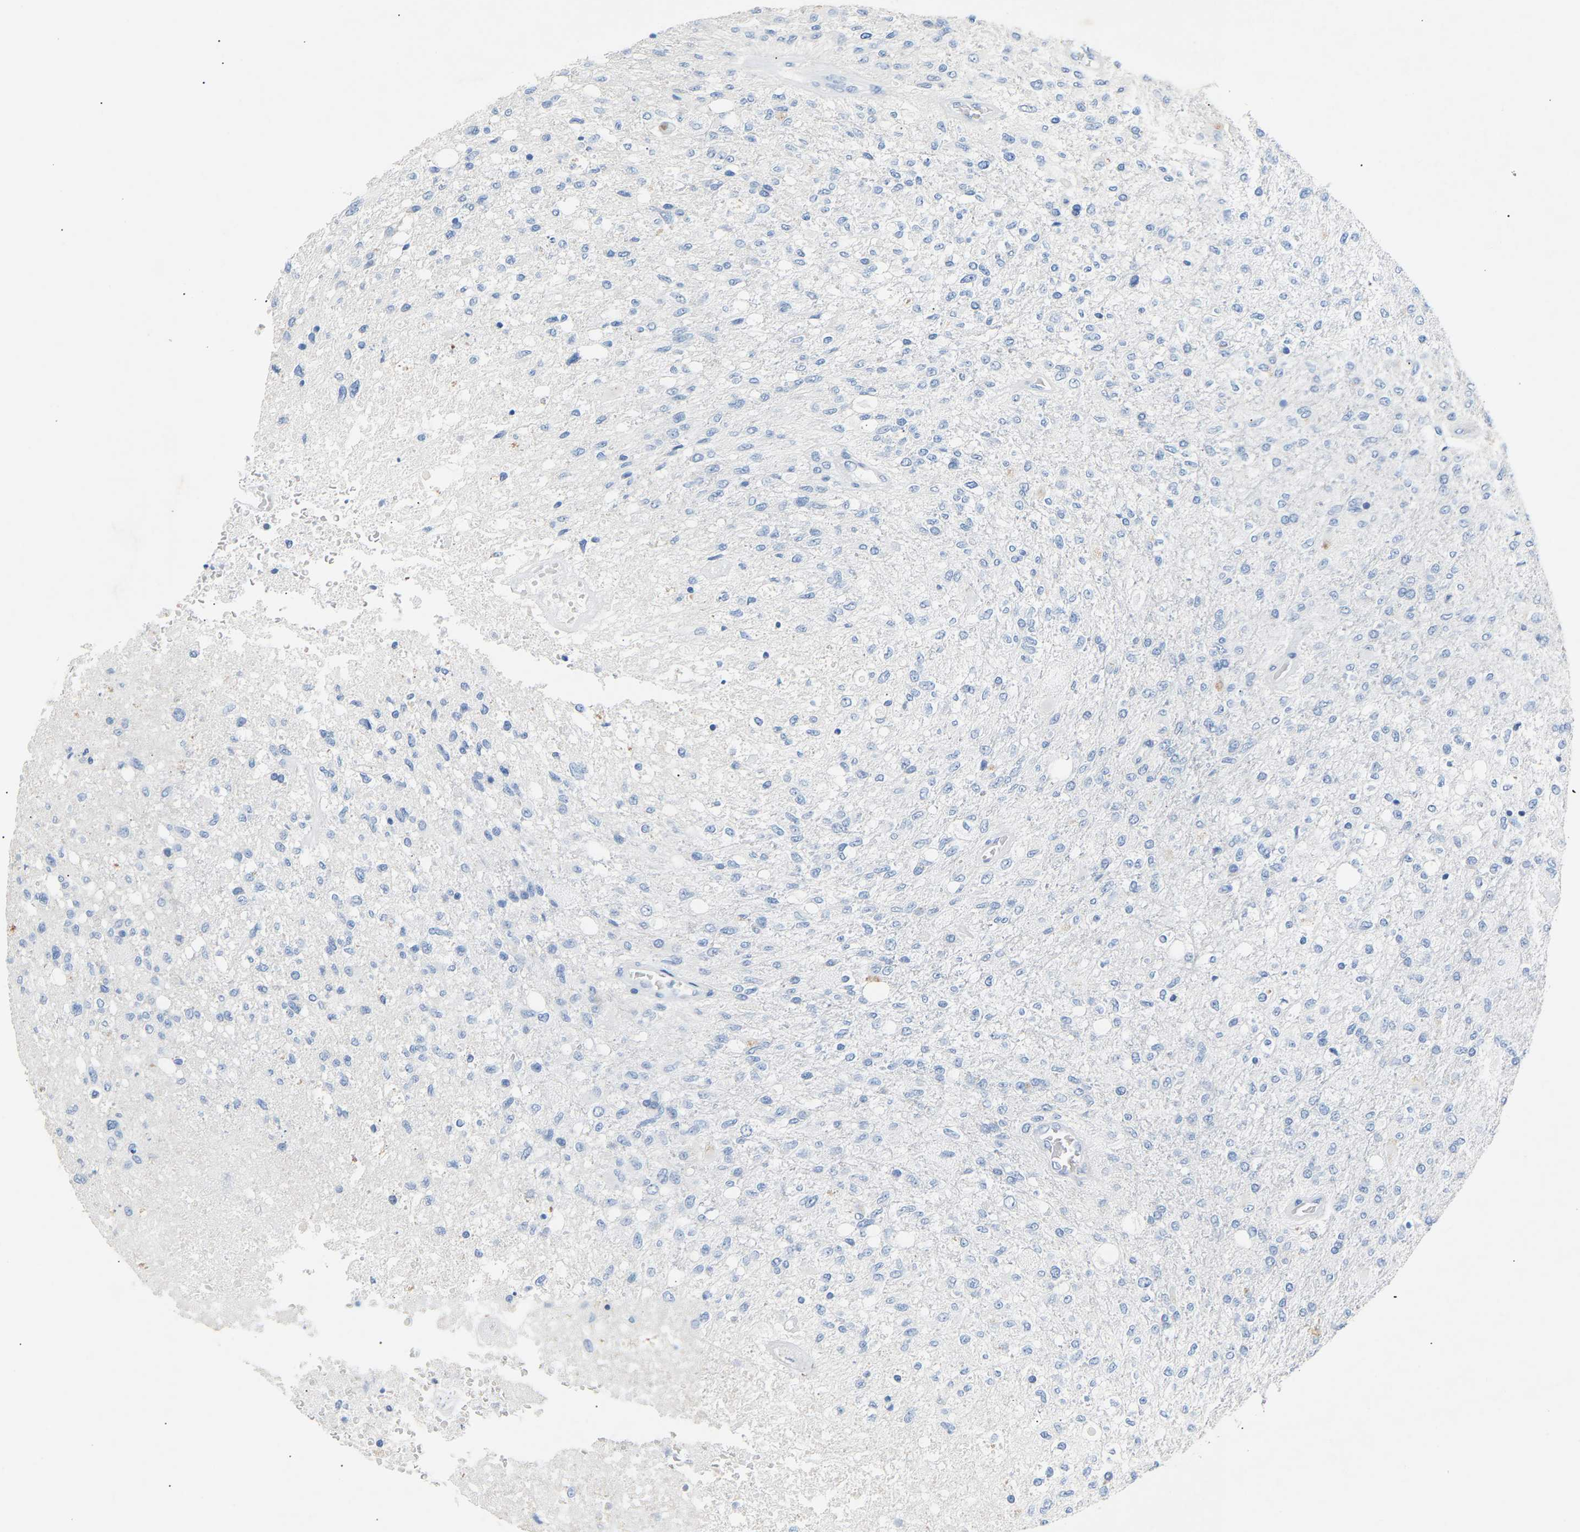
{"staining": {"intensity": "negative", "quantity": "none", "location": "none"}, "tissue": "glioma", "cell_type": "Tumor cells", "image_type": "cancer", "snomed": [{"axis": "morphology", "description": "Normal tissue, NOS"}, {"axis": "morphology", "description": "Glioma, malignant, High grade"}, {"axis": "topography", "description": "Cerebral cortex"}], "caption": "Human malignant high-grade glioma stained for a protein using immunohistochemistry (IHC) exhibits no staining in tumor cells.", "gene": "PEX1", "patient": {"sex": "male", "age": 77}}